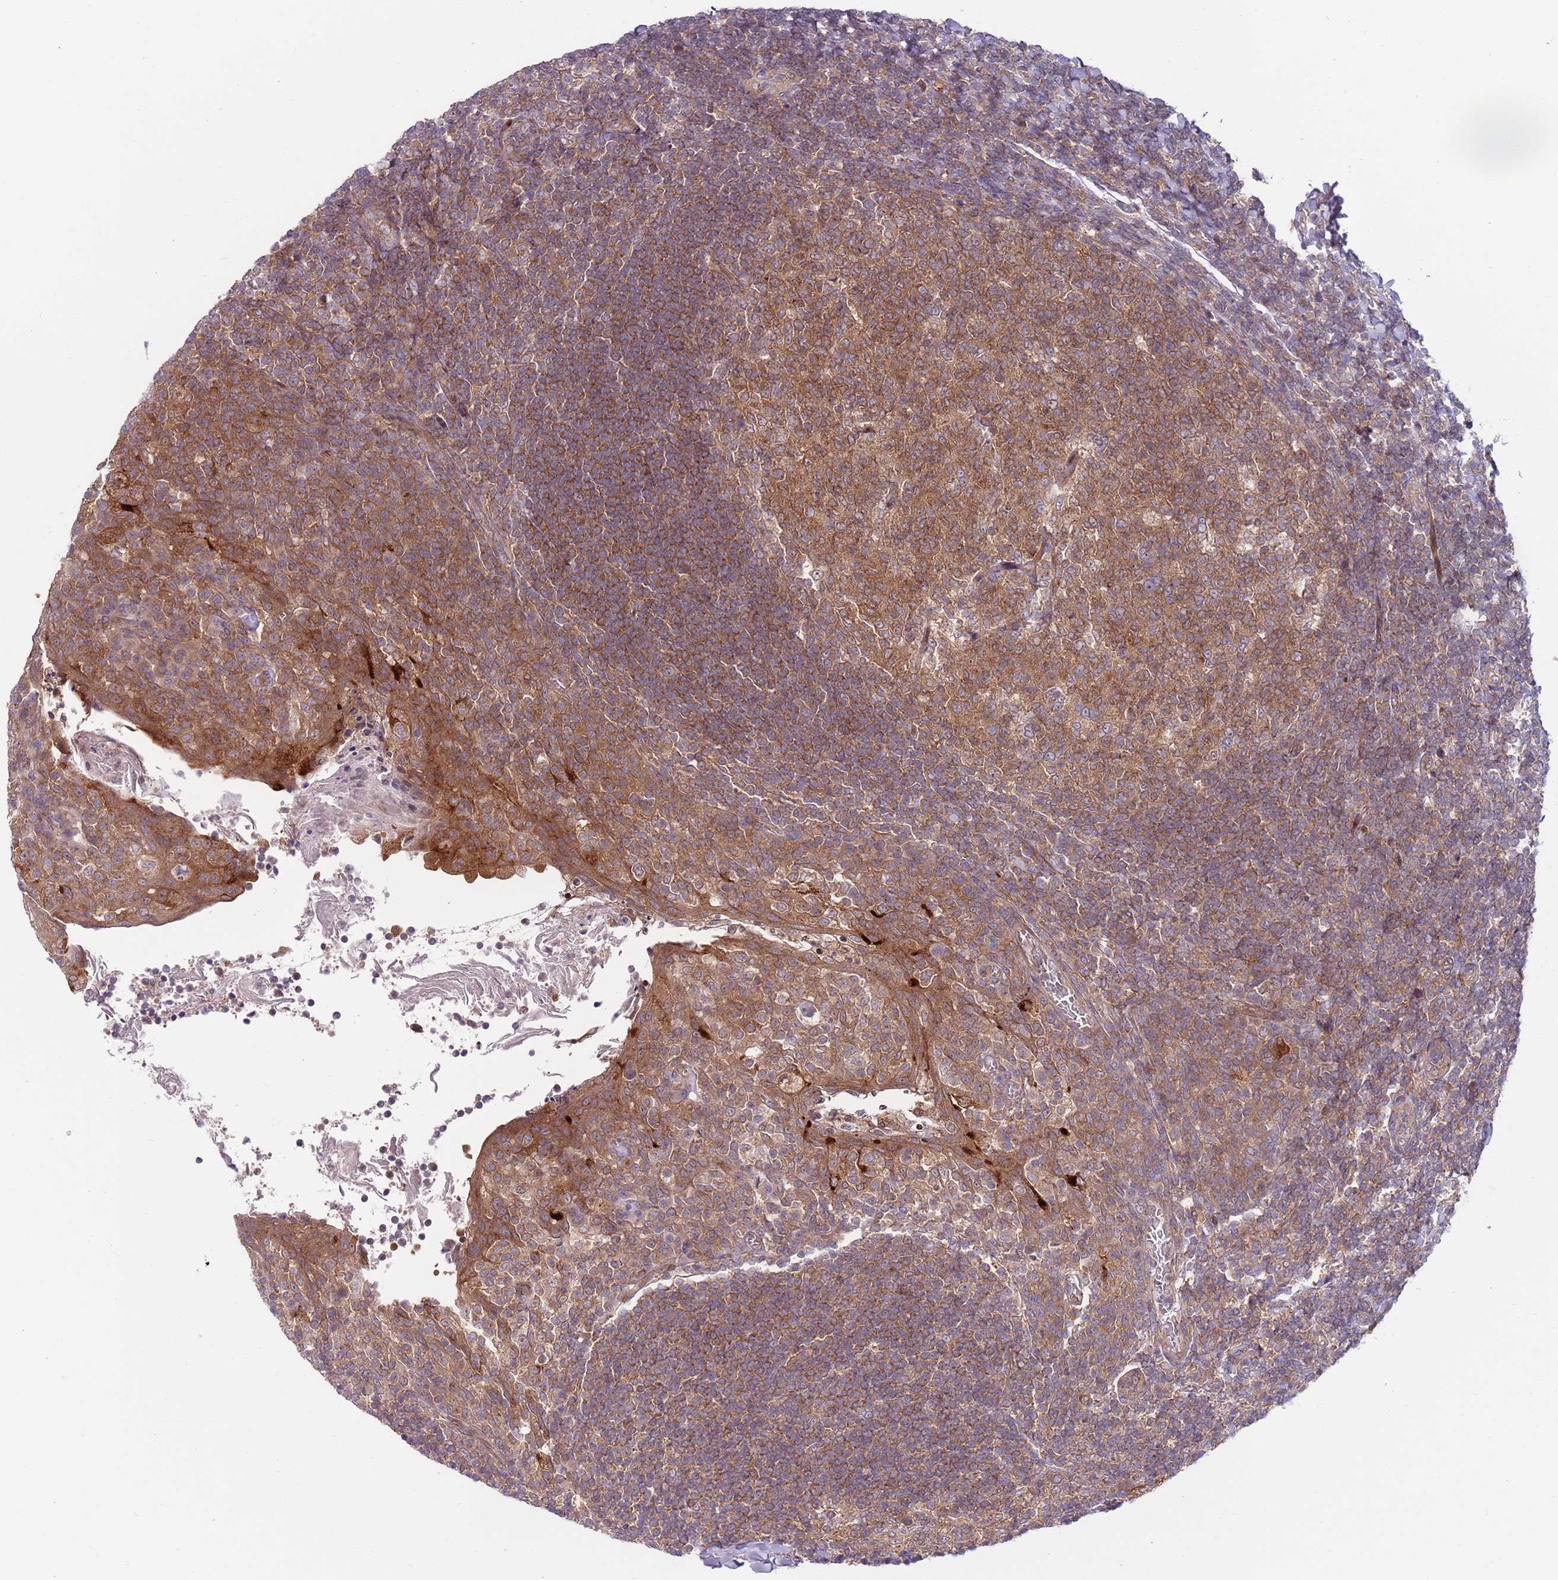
{"staining": {"intensity": "moderate", "quantity": ">75%", "location": "cytoplasmic/membranous"}, "tissue": "tonsil", "cell_type": "Germinal center cells", "image_type": "normal", "snomed": [{"axis": "morphology", "description": "Normal tissue, NOS"}, {"axis": "topography", "description": "Tonsil"}], "caption": "The micrograph demonstrates staining of normal tonsil, revealing moderate cytoplasmic/membranous protein expression (brown color) within germinal center cells.", "gene": "GGA1", "patient": {"sex": "female", "age": 10}}